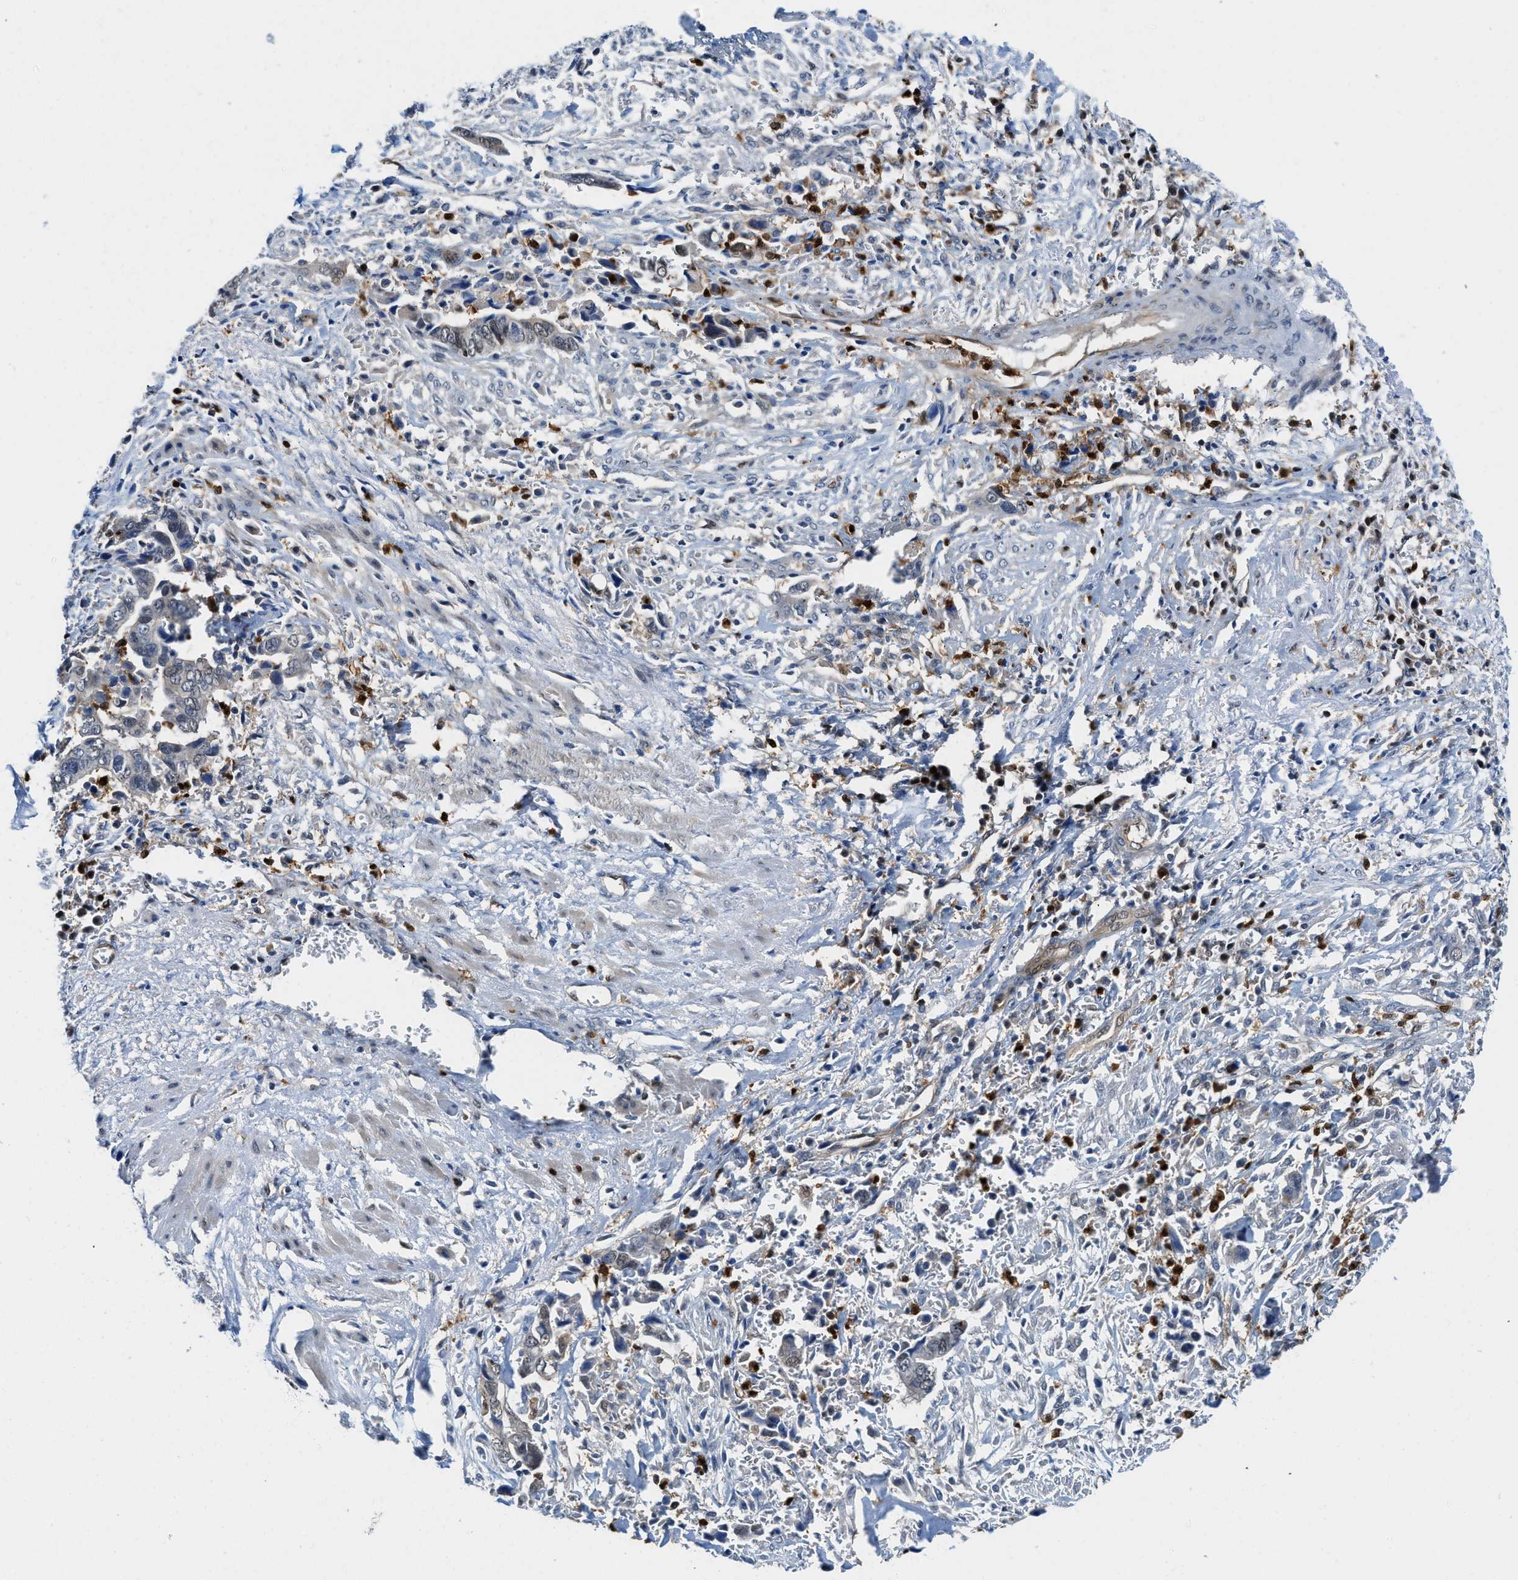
{"staining": {"intensity": "negative", "quantity": "none", "location": "none"}, "tissue": "liver cancer", "cell_type": "Tumor cells", "image_type": "cancer", "snomed": [{"axis": "morphology", "description": "Cholangiocarcinoma"}, {"axis": "topography", "description": "Liver"}], "caption": "Image shows no protein expression in tumor cells of cholangiocarcinoma (liver) tissue.", "gene": "LTA4H", "patient": {"sex": "female", "age": 79}}